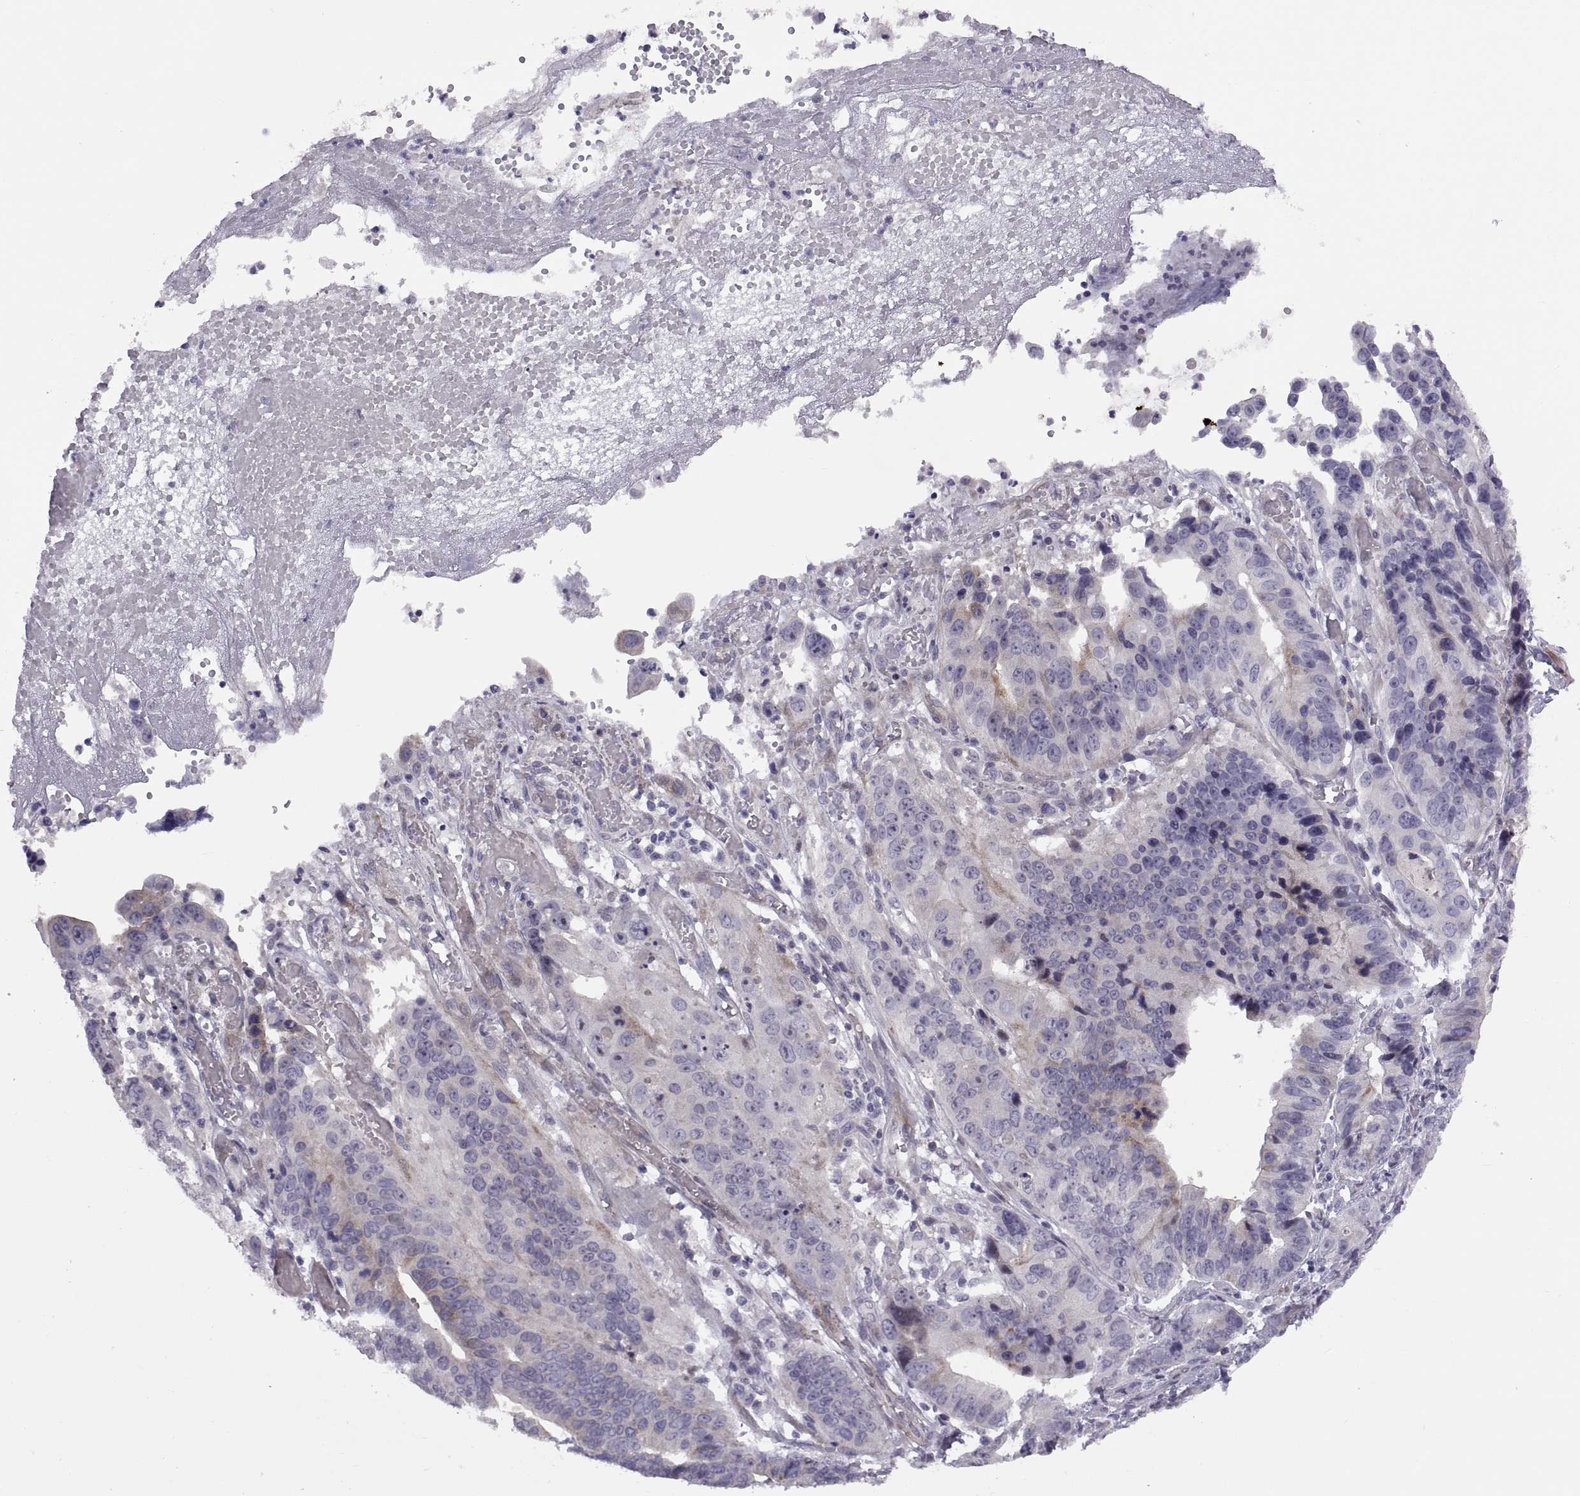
{"staining": {"intensity": "negative", "quantity": "none", "location": "none"}, "tissue": "stomach cancer", "cell_type": "Tumor cells", "image_type": "cancer", "snomed": [{"axis": "morphology", "description": "Adenocarcinoma, NOS"}, {"axis": "topography", "description": "Stomach"}], "caption": "Histopathology image shows no protein positivity in tumor cells of stomach cancer tissue.", "gene": "TMEM158", "patient": {"sex": "male", "age": 84}}